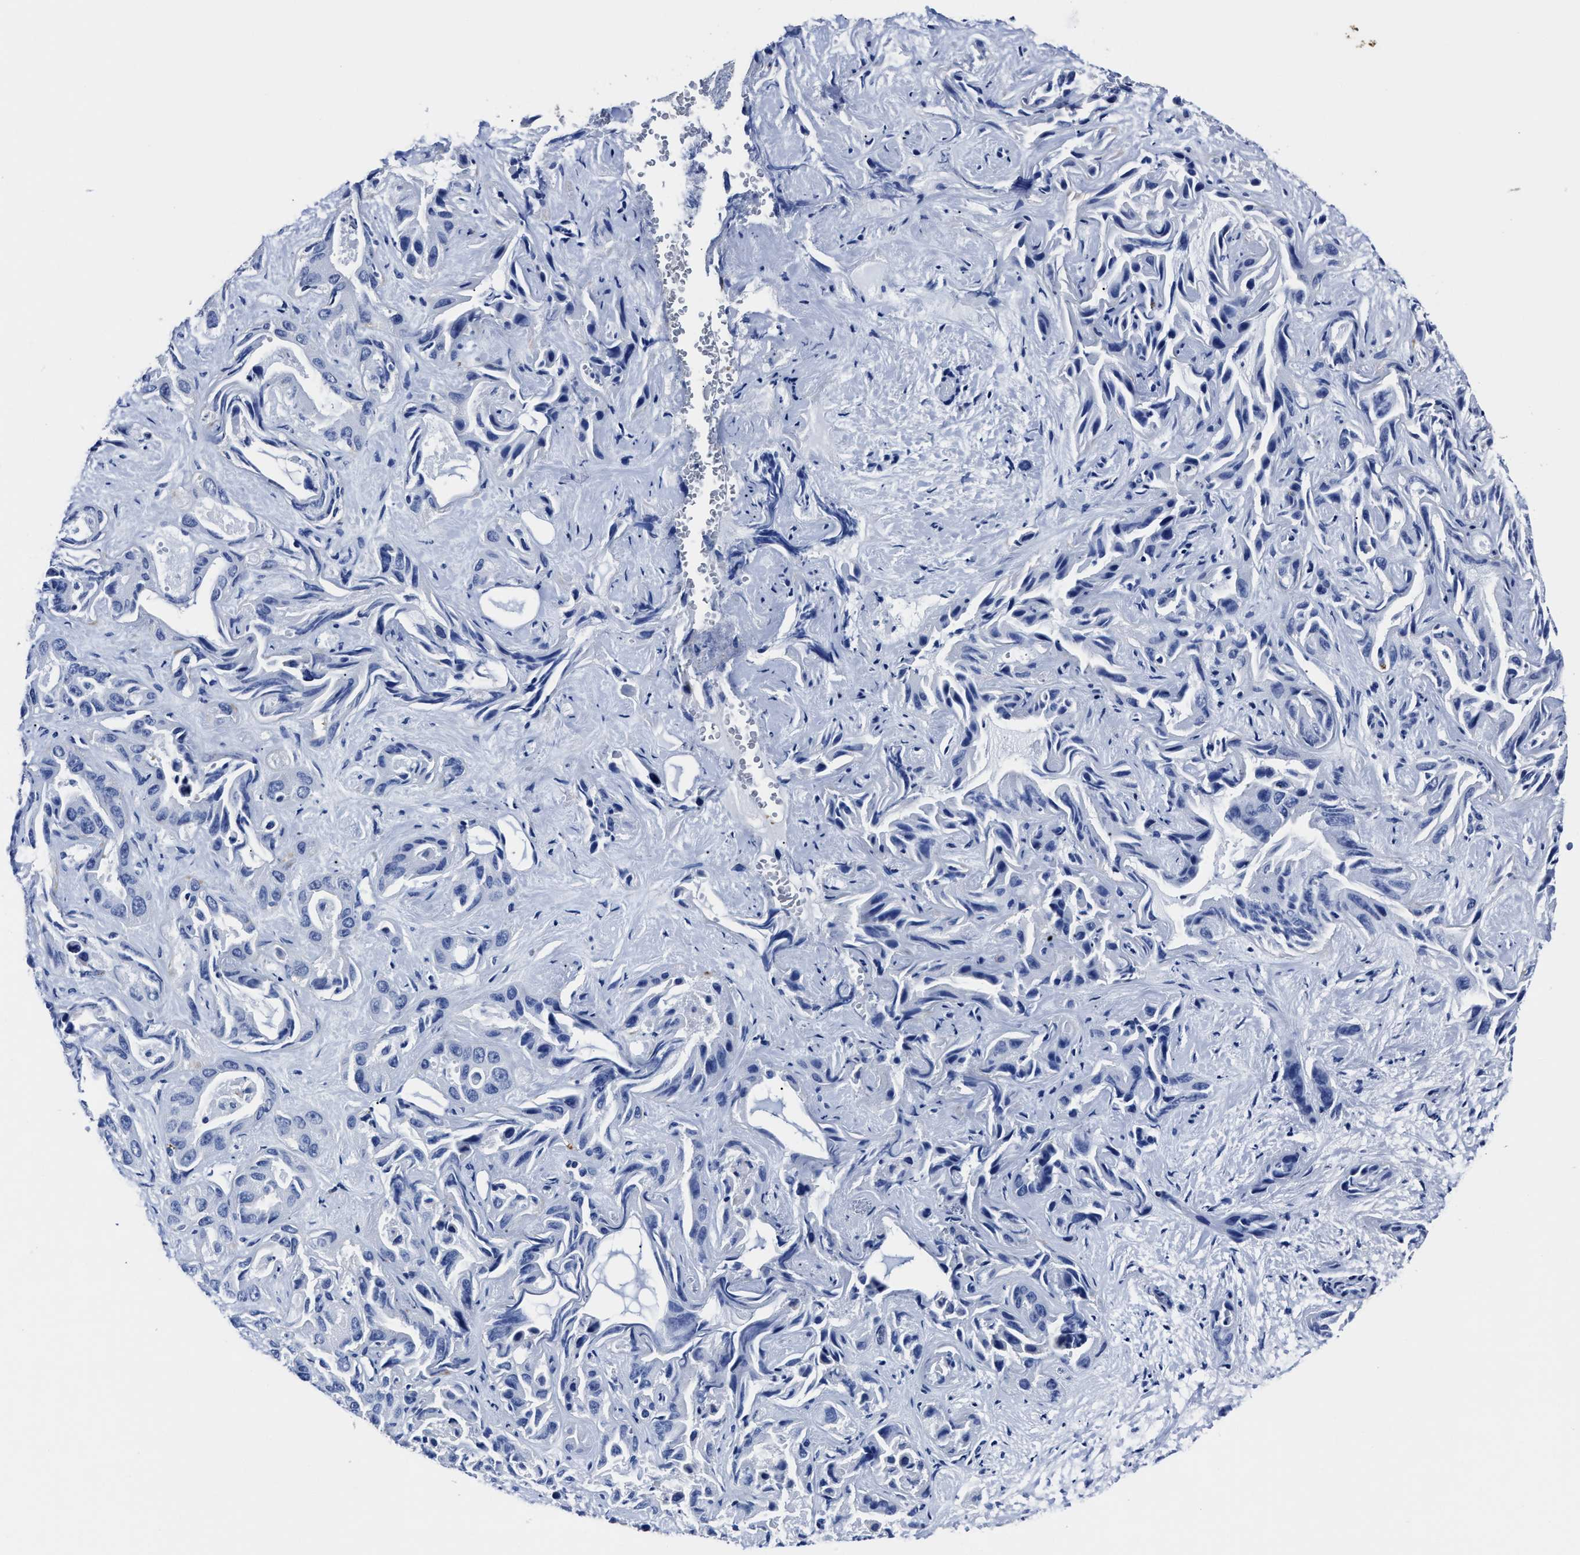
{"staining": {"intensity": "moderate", "quantity": "<25%", "location": "cytoplasmic/membranous"}, "tissue": "liver cancer", "cell_type": "Tumor cells", "image_type": "cancer", "snomed": [{"axis": "morphology", "description": "Cholangiocarcinoma"}, {"axis": "topography", "description": "Liver"}], "caption": "Immunohistochemistry (IHC) of liver cholangiocarcinoma shows low levels of moderate cytoplasmic/membranous staining in approximately <25% of tumor cells.", "gene": "LAMTOR4", "patient": {"sex": "female", "age": 52}}